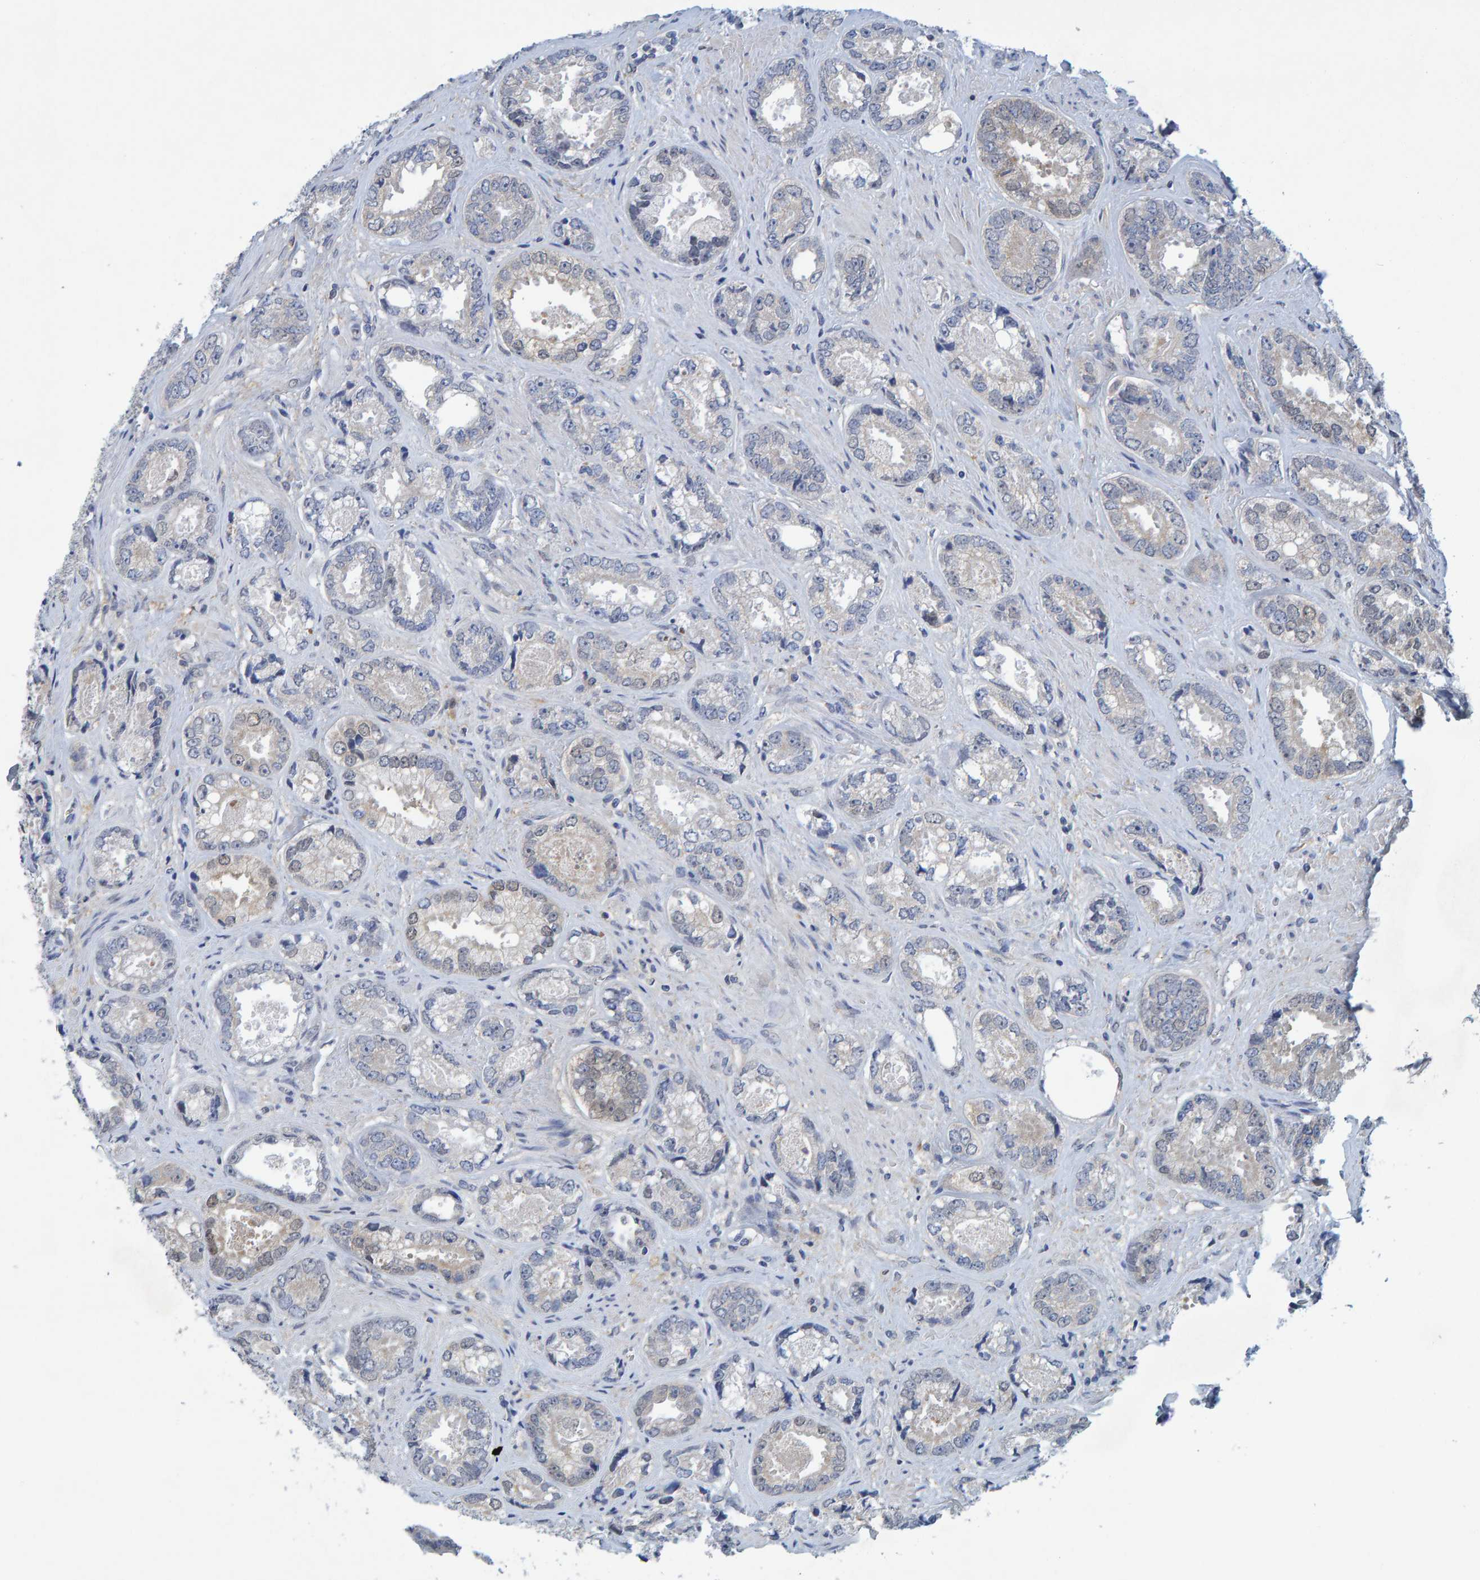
{"staining": {"intensity": "moderate", "quantity": "<25%", "location": "cytoplasmic/membranous,nuclear"}, "tissue": "prostate cancer", "cell_type": "Tumor cells", "image_type": "cancer", "snomed": [{"axis": "morphology", "description": "Adenocarcinoma, High grade"}, {"axis": "topography", "description": "Prostate"}], "caption": "Protein staining of prostate cancer (high-grade adenocarcinoma) tissue exhibits moderate cytoplasmic/membranous and nuclear positivity in about <25% of tumor cells.", "gene": "ALAD", "patient": {"sex": "male", "age": 61}}